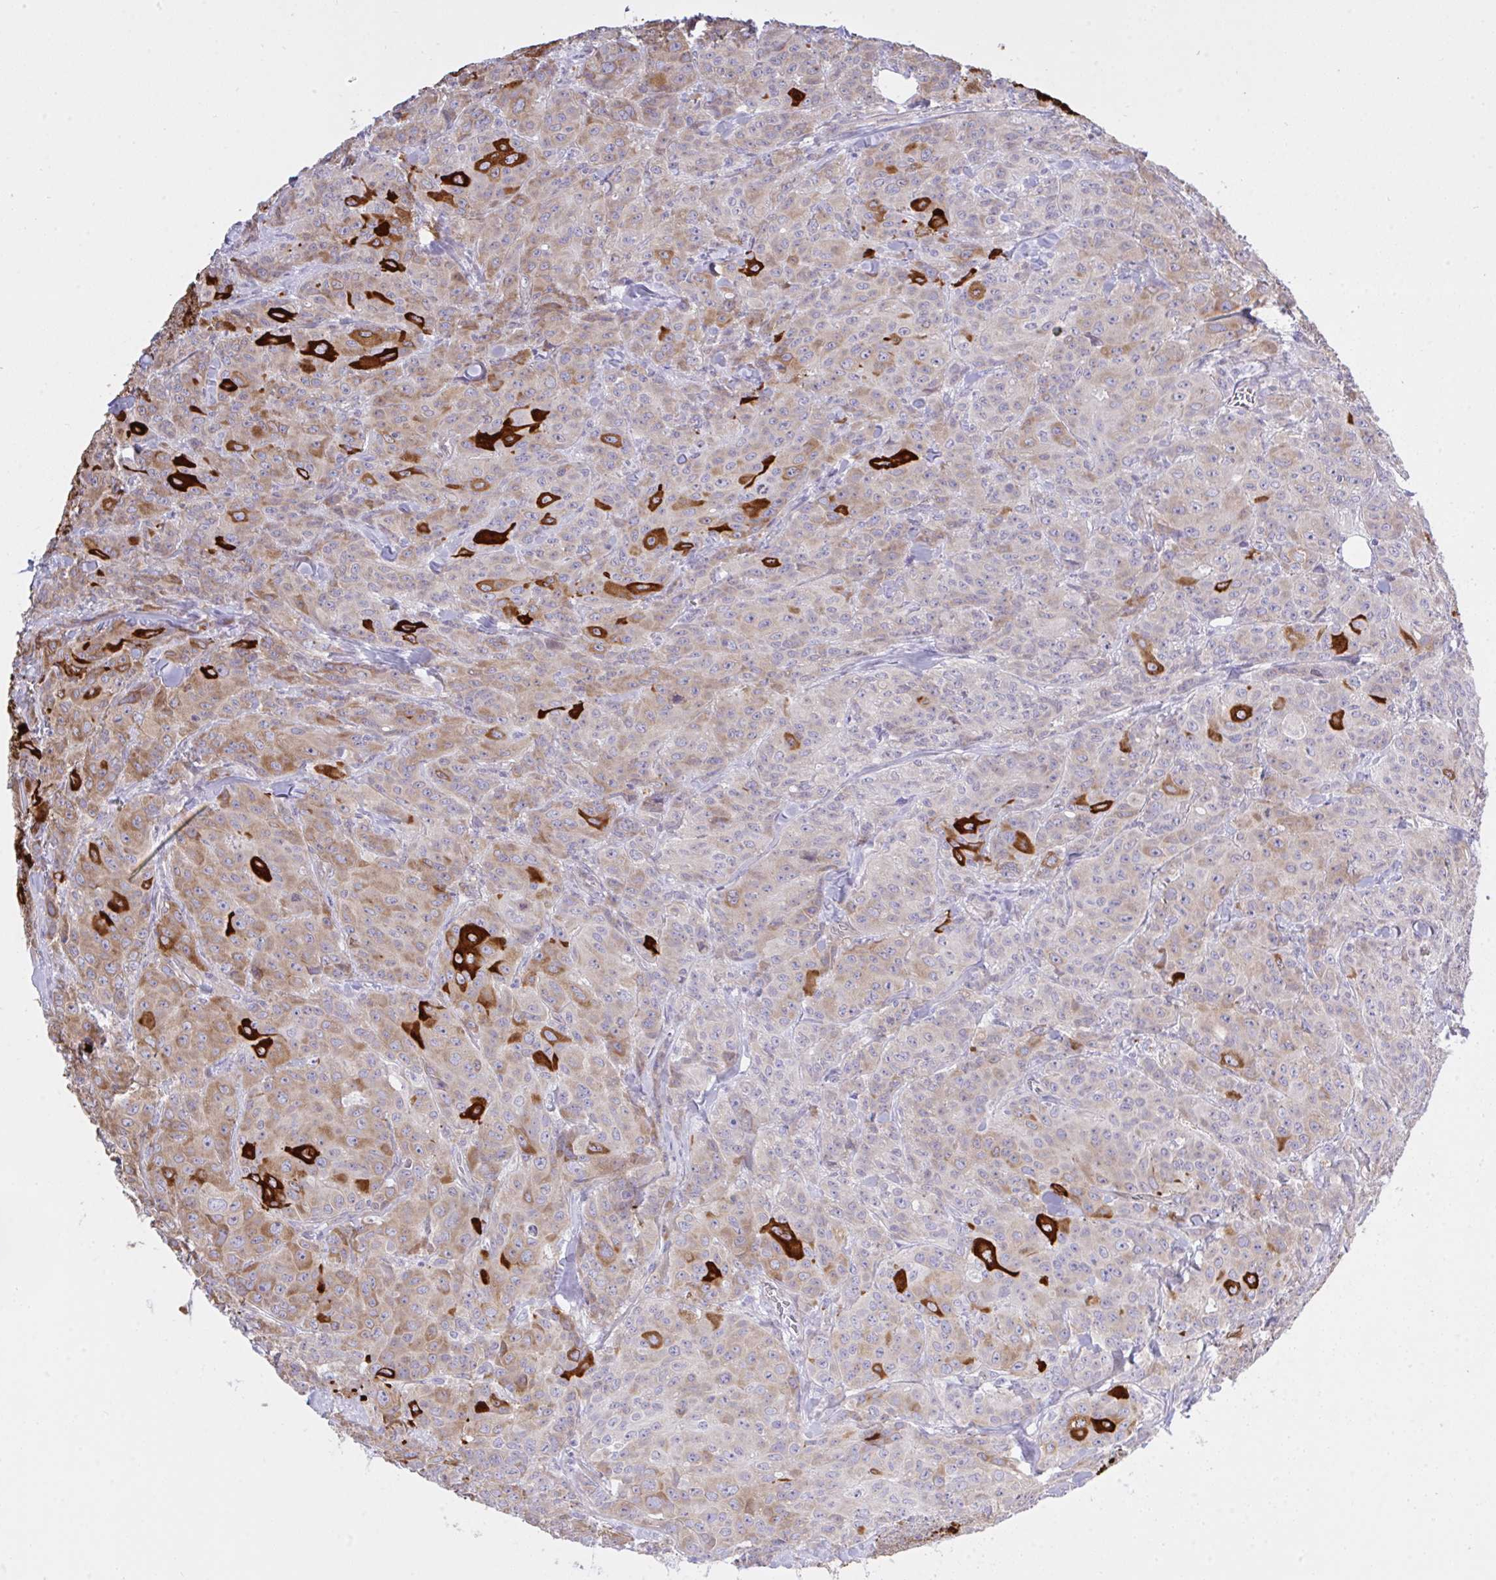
{"staining": {"intensity": "strong", "quantity": "25%-75%", "location": "cytoplasmic/membranous"}, "tissue": "breast cancer", "cell_type": "Tumor cells", "image_type": "cancer", "snomed": [{"axis": "morphology", "description": "Normal tissue, NOS"}, {"axis": "morphology", "description": "Duct carcinoma"}, {"axis": "topography", "description": "Breast"}], "caption": "Breast invasive ductal carcinoma tissue demonstrates strong cytoplasmic/membranous staining in about 25%-75% of tumor cells, visualized by immunohistochemistry.", "gene": "EEF1A2", "patient": {"sex": "female", "age": 43}}